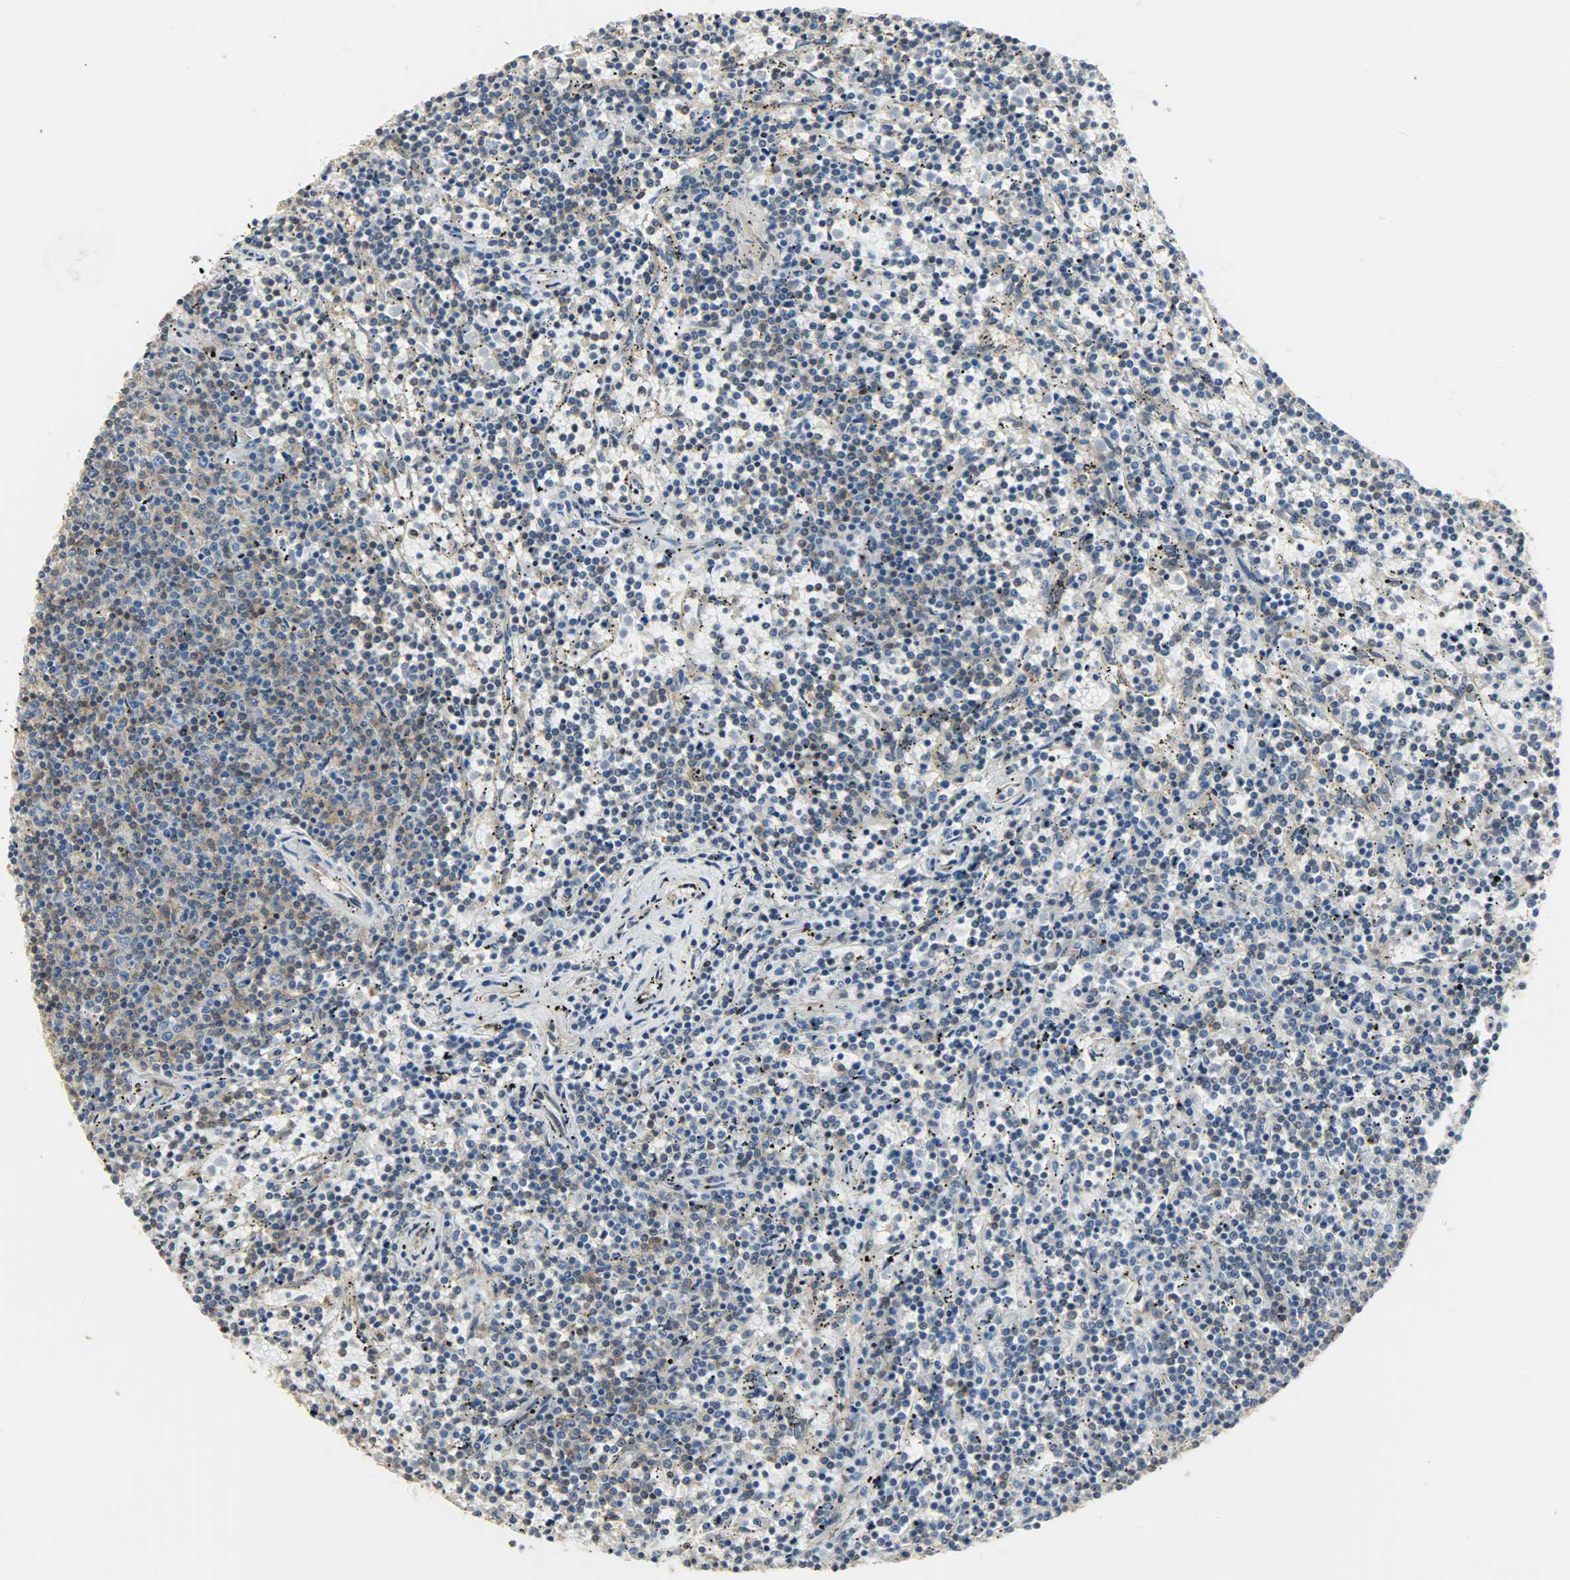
{"staining": {"intensity": "negative", "quantity": "none", "location": "none"}, "tissue": "lymphoma", "cell_type": "Tumor cells", "image_type": "cancer", "snomed": [{"axis": "morphology", "description": "Malignant lymphoma, non-Hodgkin's type, Low grade"}, {"axis": "topography", "description": "Spleen"}], "caption": "This micrograph is of malignant lymphoma, non-Hodgkin's type (low-grade) stained with immunohistochemistry to label a protein in brown with the nuclei are counter-stained blue. There is no staining in tumor cells.", "gene": "NPEPL1", "patient": {"sex": "female", "age": 50}}